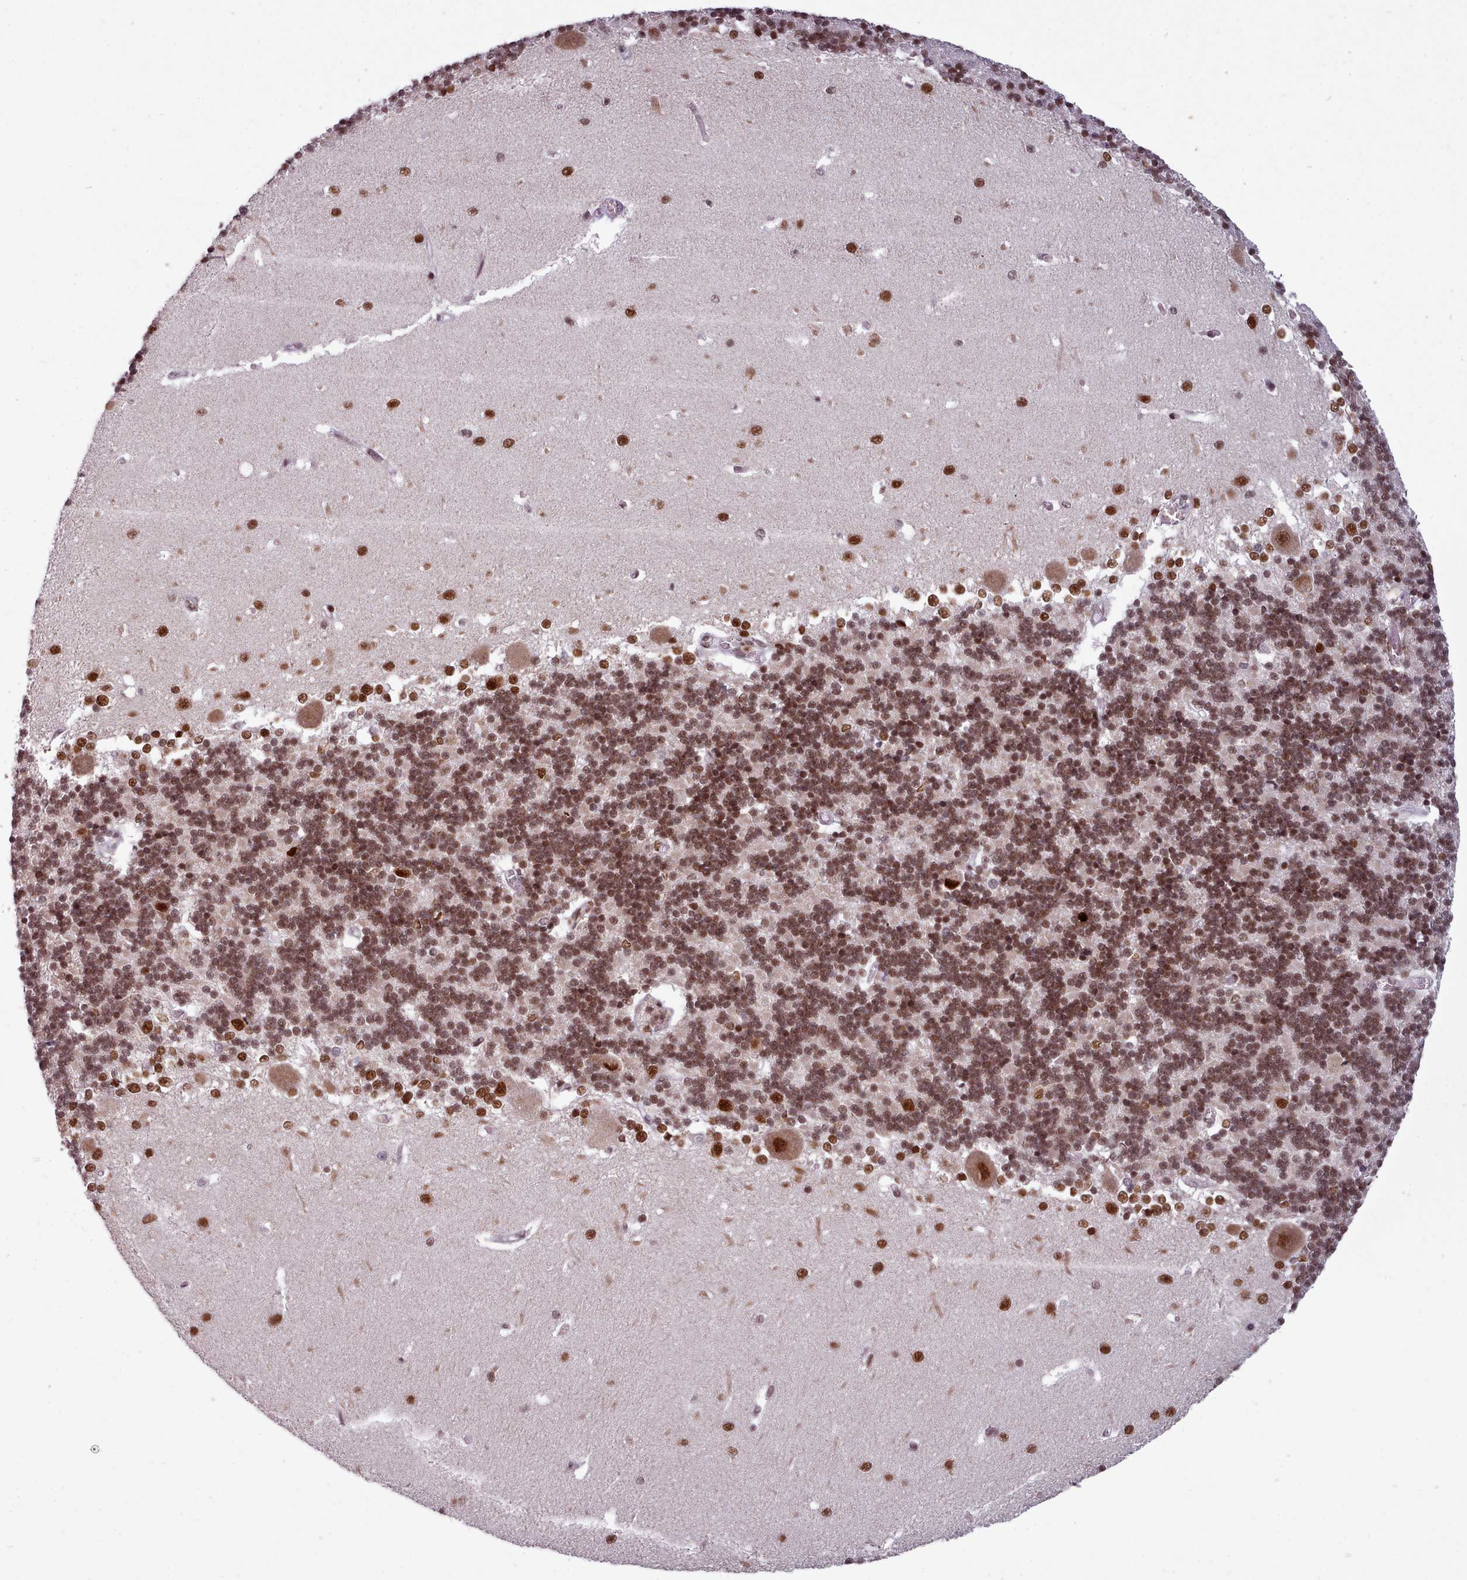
{"staining": {"intensity": "strong", "quantity": ">75%", "location": "nuclear"}, "tissue": "cerebellum", "cell_type": "Cells in granular layer", "image_type": "normal", "snomed": [{"axis": "morphology", "description": "Normal tissue, NOS"}, {"axis": "topography", "description": "Cerebellum"}], "caption": "The histopathology image reveals staining of normal cerebellum, revealing strong nuclear protein expression (brown color) within cells in granular layer.", "gene": "SRSF9", "patient": {"sex": "male", "age": 37}}